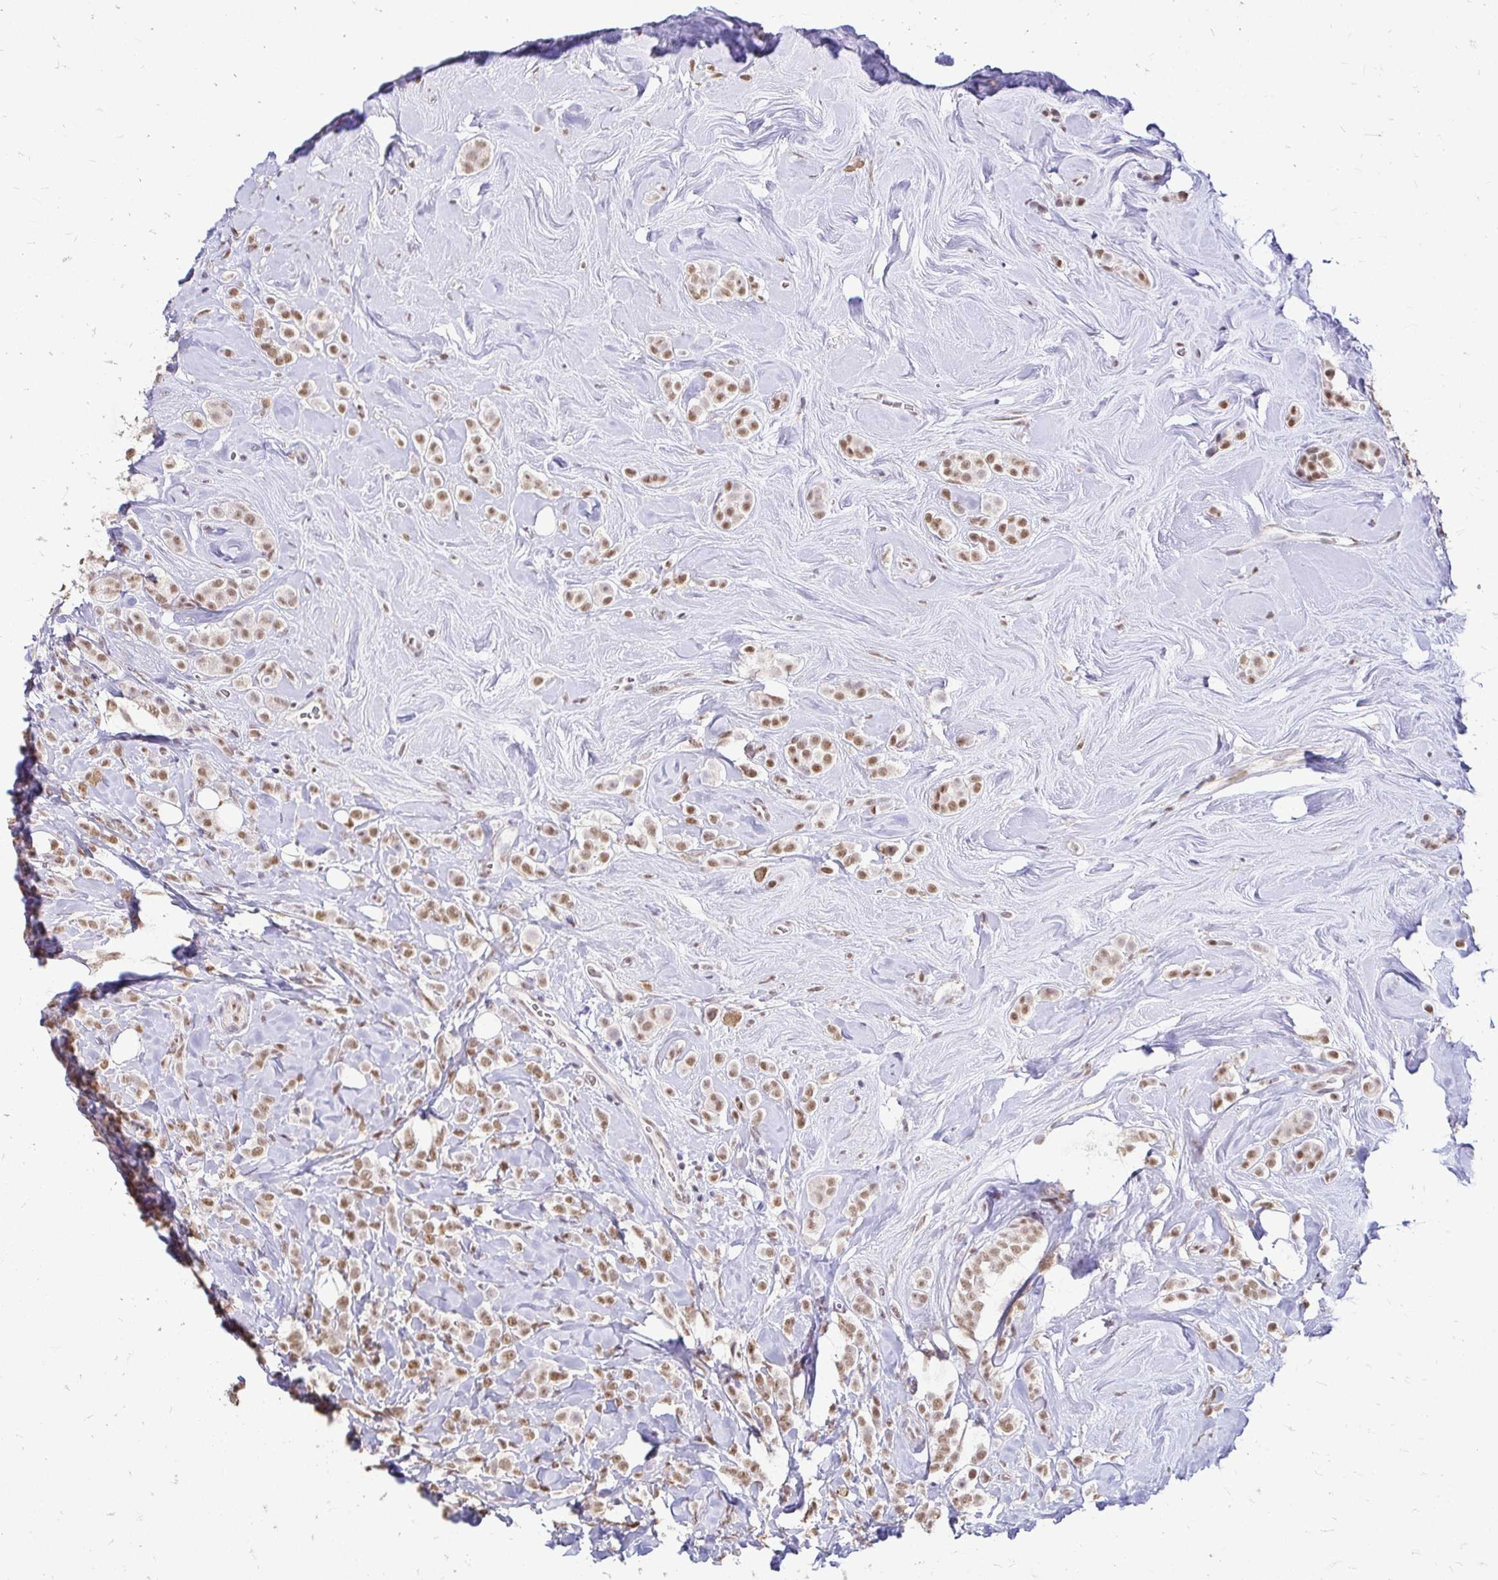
{"staining": {"intensity": "moderate", "quantity": ">75%", "location": "nuclear"}, "tissue": "breast cancer", "cell_type": "Tumor cells", "image_type": "cancer", "snomed": [{"axis": "morphology", "description": "Lobular carcinoma"}, {"axis": "topography", "description": "Breast"}], "caption": "Moderate nuclear expression for a protein is present in about >75% of tumor cells of lobular carcinoma (breast) using immunohistochemistry.", "gene": "RIMS4", "patient": {"sex": "female", "age": 49}}